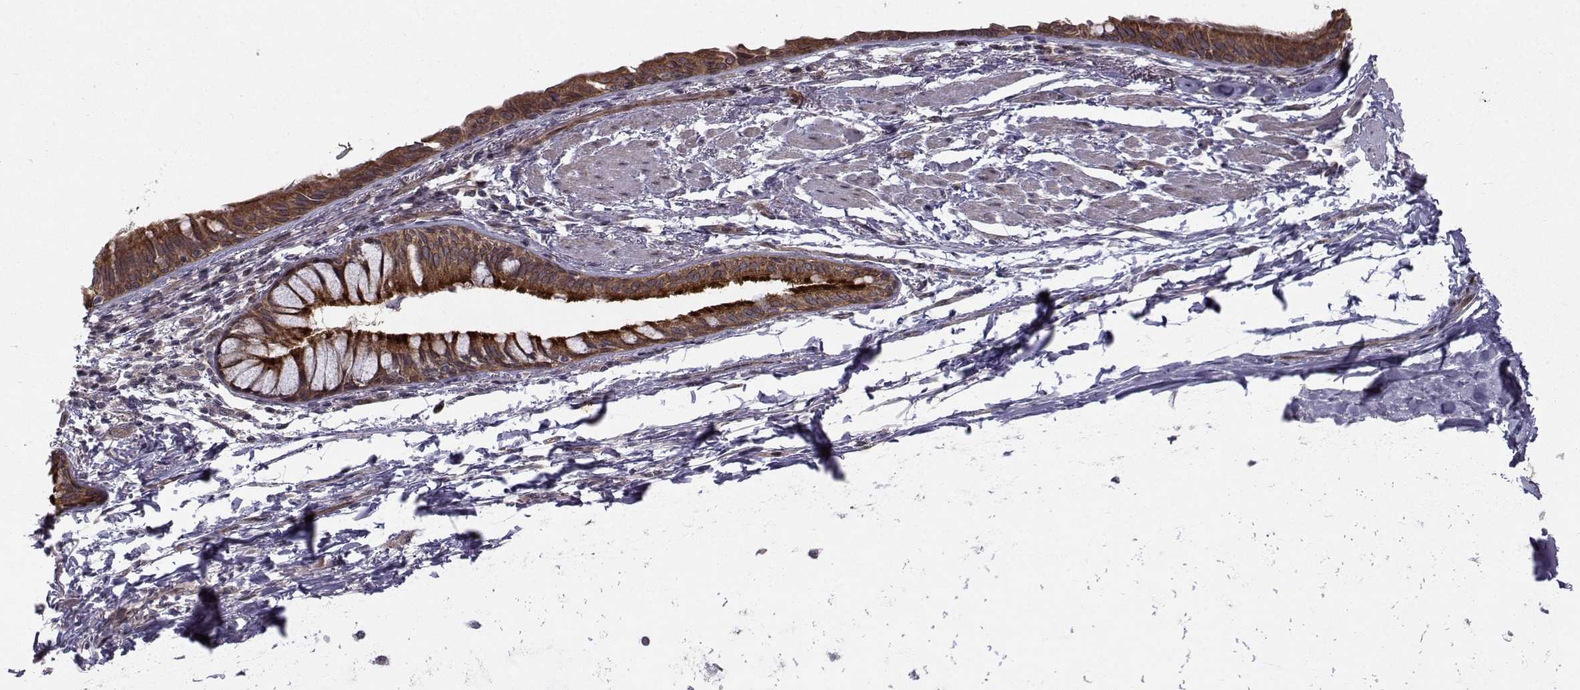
{"staining": {"intensity": "strong", "quantity": ">75%", "location": "cytoplasmic/membranous"}, "tissue": "bronchus", "cell_type": "Respiratory epithelial cells", "image_type": "normal", "snomed": [{"axis": "morphology", "description": "Normal tissue, NOS"}, {"axis": "morphology", "description": "Squamous cell carcinoma, NOS"}, {"axis": "topography", "description": "Bronchus"}, {"axis": "topography", "description": "Lung"}], "caption": "IHC (DAB) staining of normal human bronchus reveals strong cytoplasmic/membranous protein expression in approximately >75% of respiratory epithelial cells.", "gene": "APC", "patient": {"sex": "male", "age": 69}}